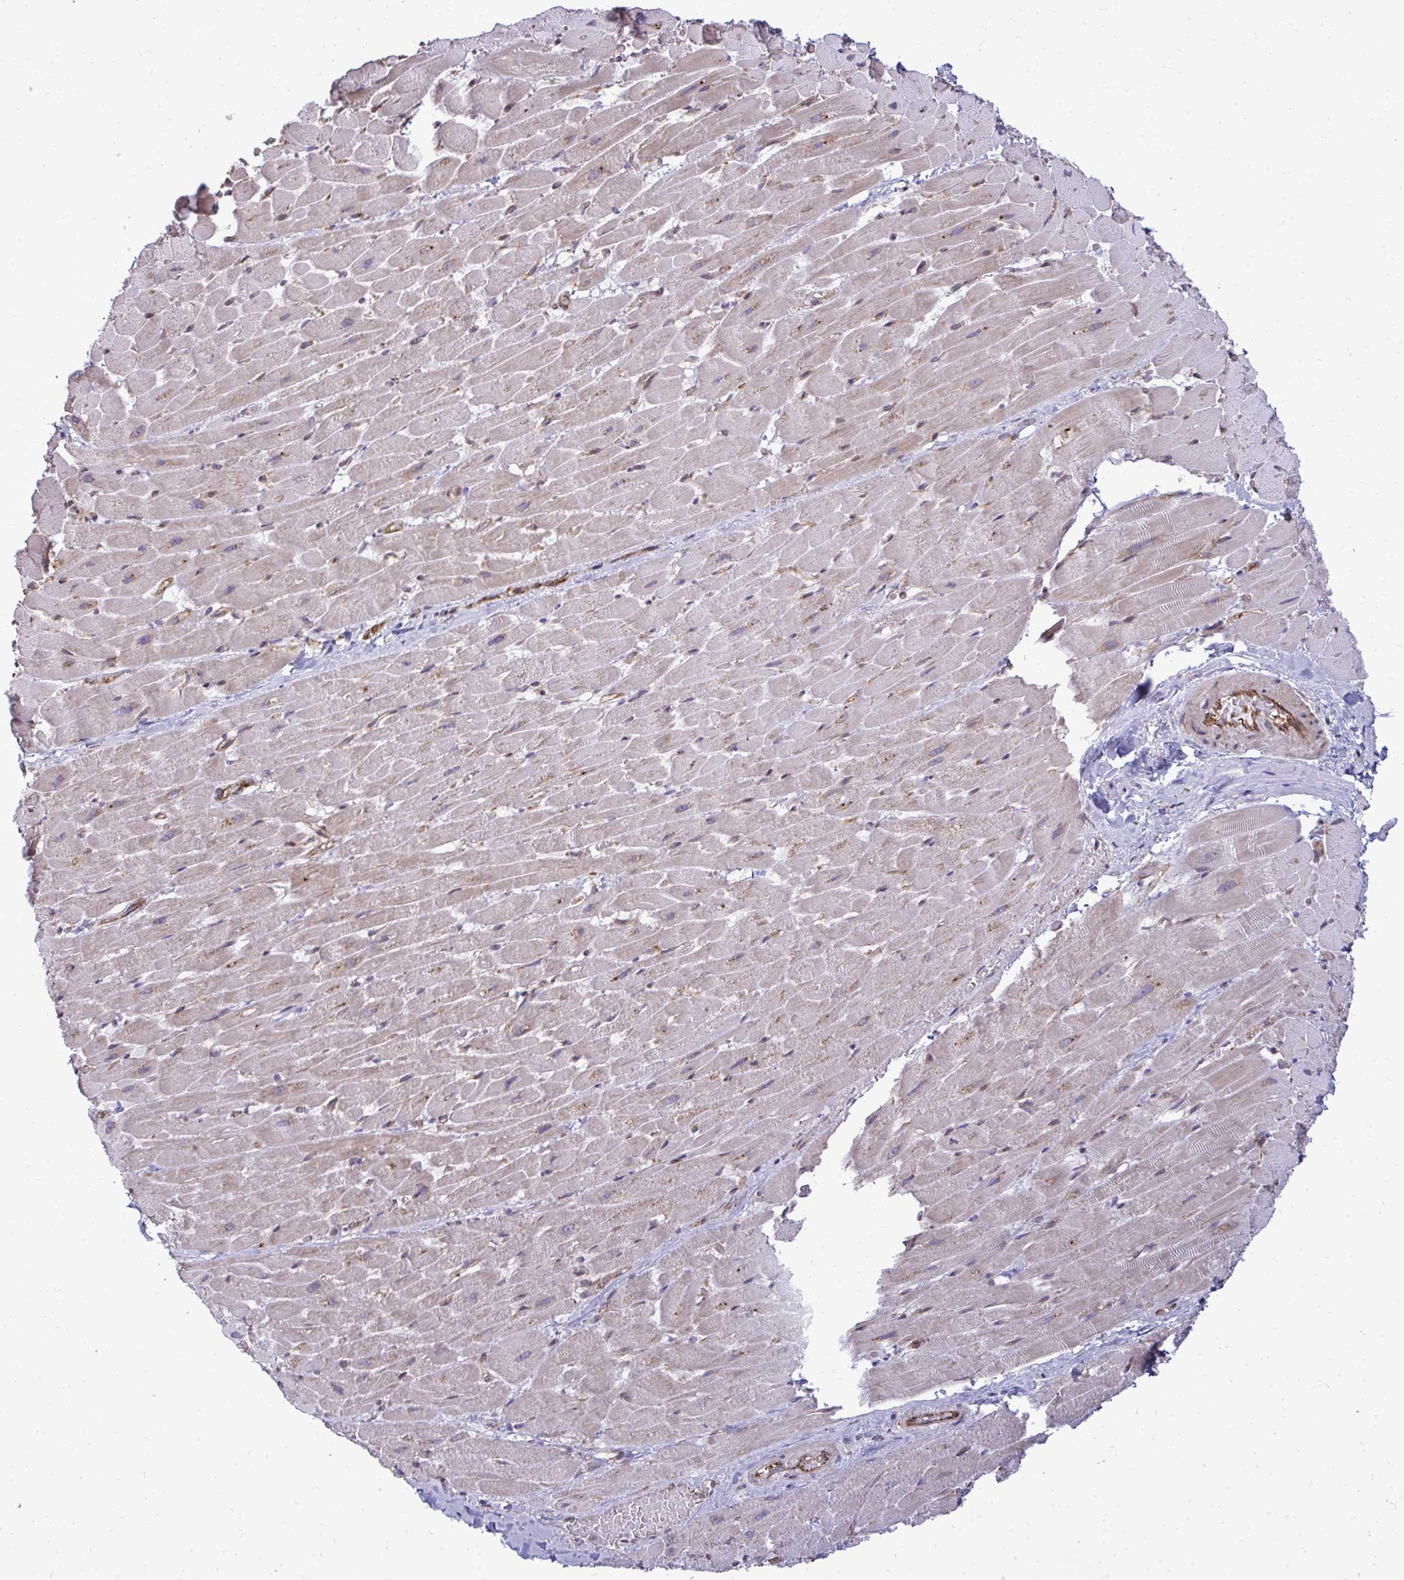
{"staining": {"intensity": "moderate", "quantity": "<25%", "location": "cytoplasmic/membranous"}, "tissue": "heart muscle", "cell_type": "Cardiomyocytes", "image_type": "normal", "snomed": [{"axis": "morphology", "description": "Normal tissue, NOS"}, {"axis": "topography", "description": "Heart"}], "caption": "Immunohistochemical staining of normal heart muscle exhibits low levels of moderate cytoplasmic/membranous expression in approximately <25% of cardiomyocytes.", "gene": "FUT10", "patient": {"sex": "male", "age": 37}}